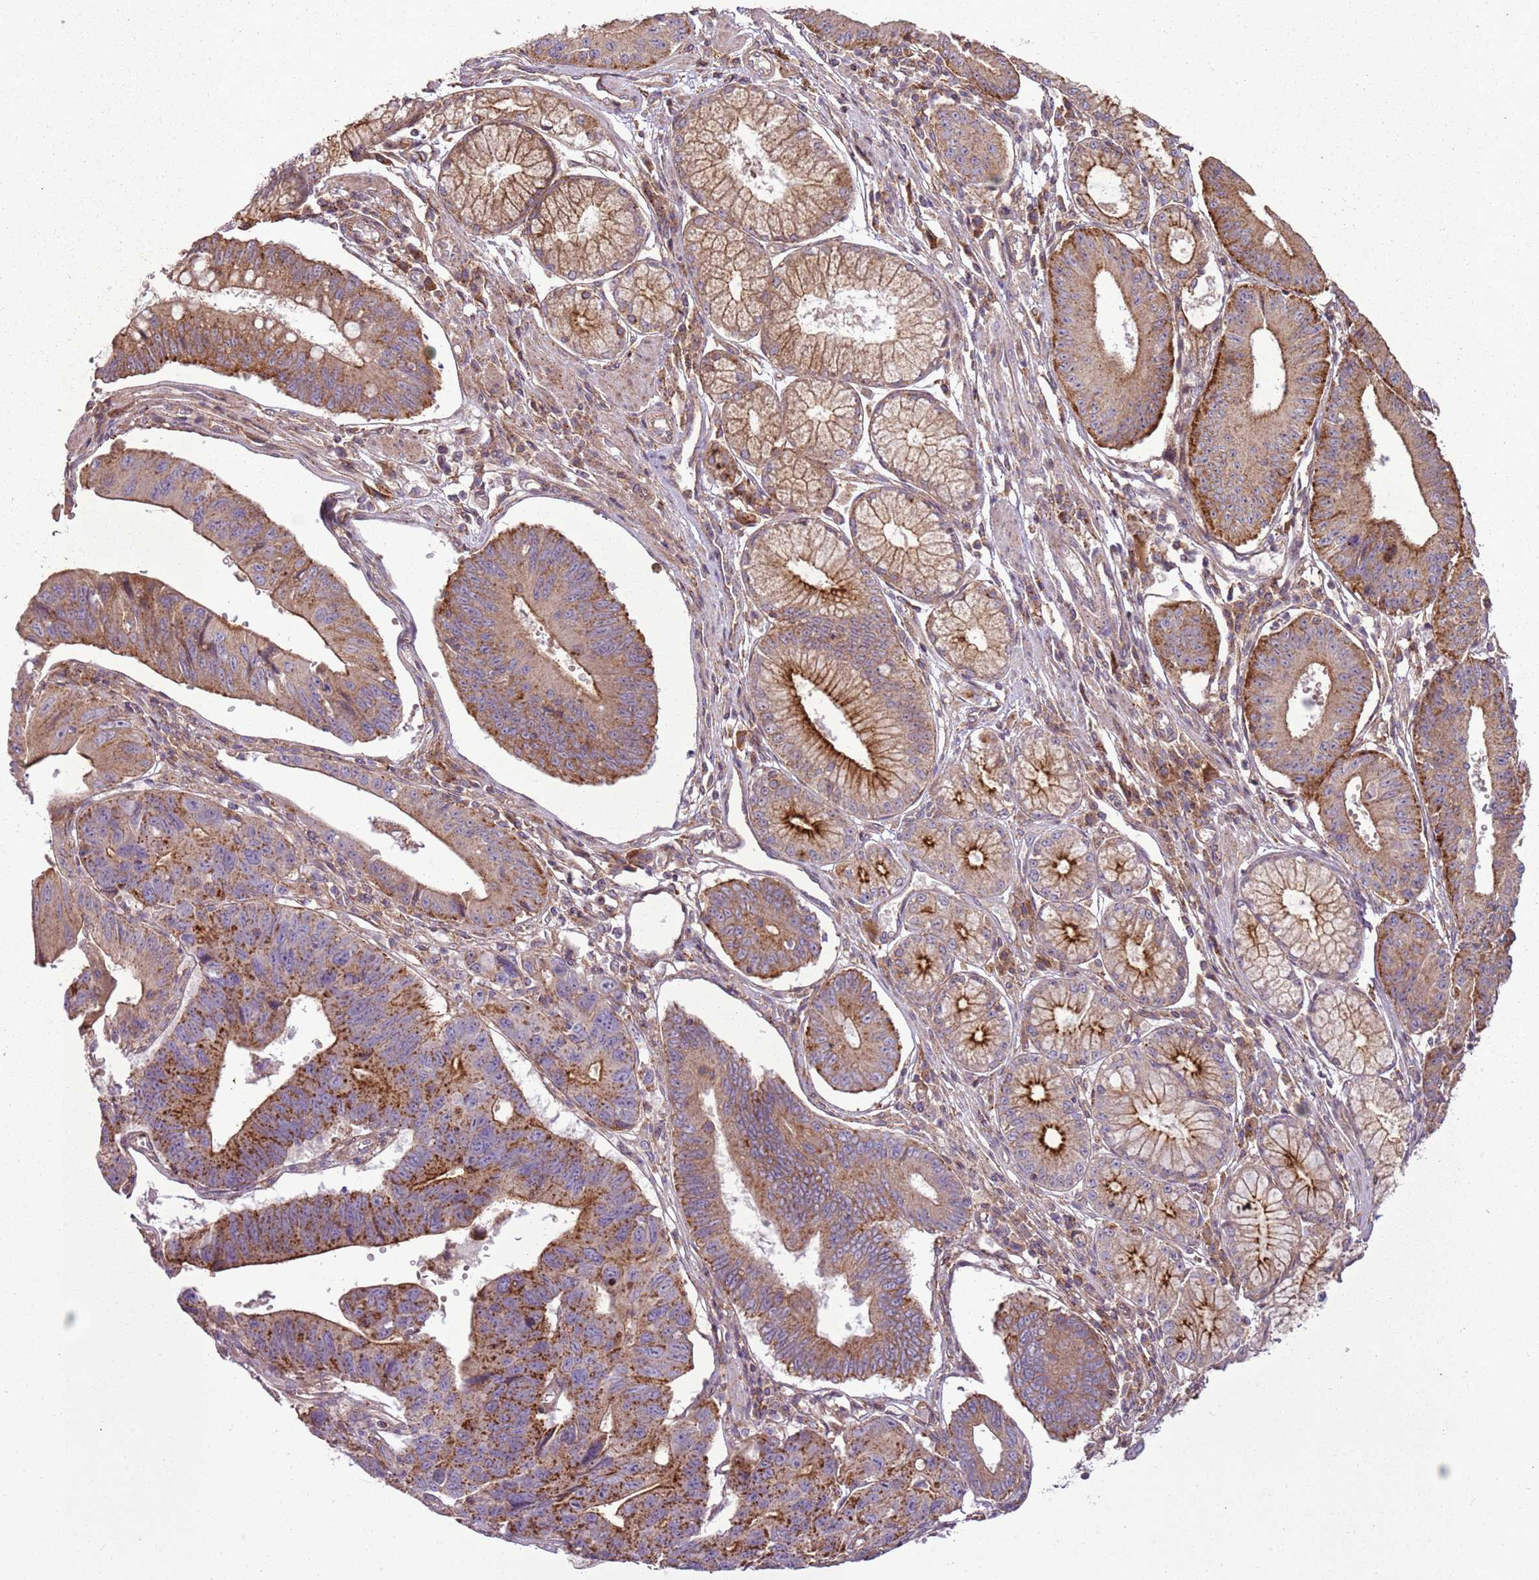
{"staining": {"intensity": "strong", "quantity": "<25%", "location": "cytoplasmic/membranous"}, "tissue": "stomach cancer", "cell_type": "Tumor cells", "image_type": "cancer", "snomed": [{"axis": "morphology", "description": "Adenocarcinoma, NOS"}, {"axis": "topography", "description": "Stomach"}], "caption": "Stomach cancer (adenocarcinoma) stained for a protein (brown) demonstrates strong cytoplasmic/membranous positive staining in about <25% of tumor cells.", "gene": "ANKRD24", "patient": {"sex": "male", "age": 59}}